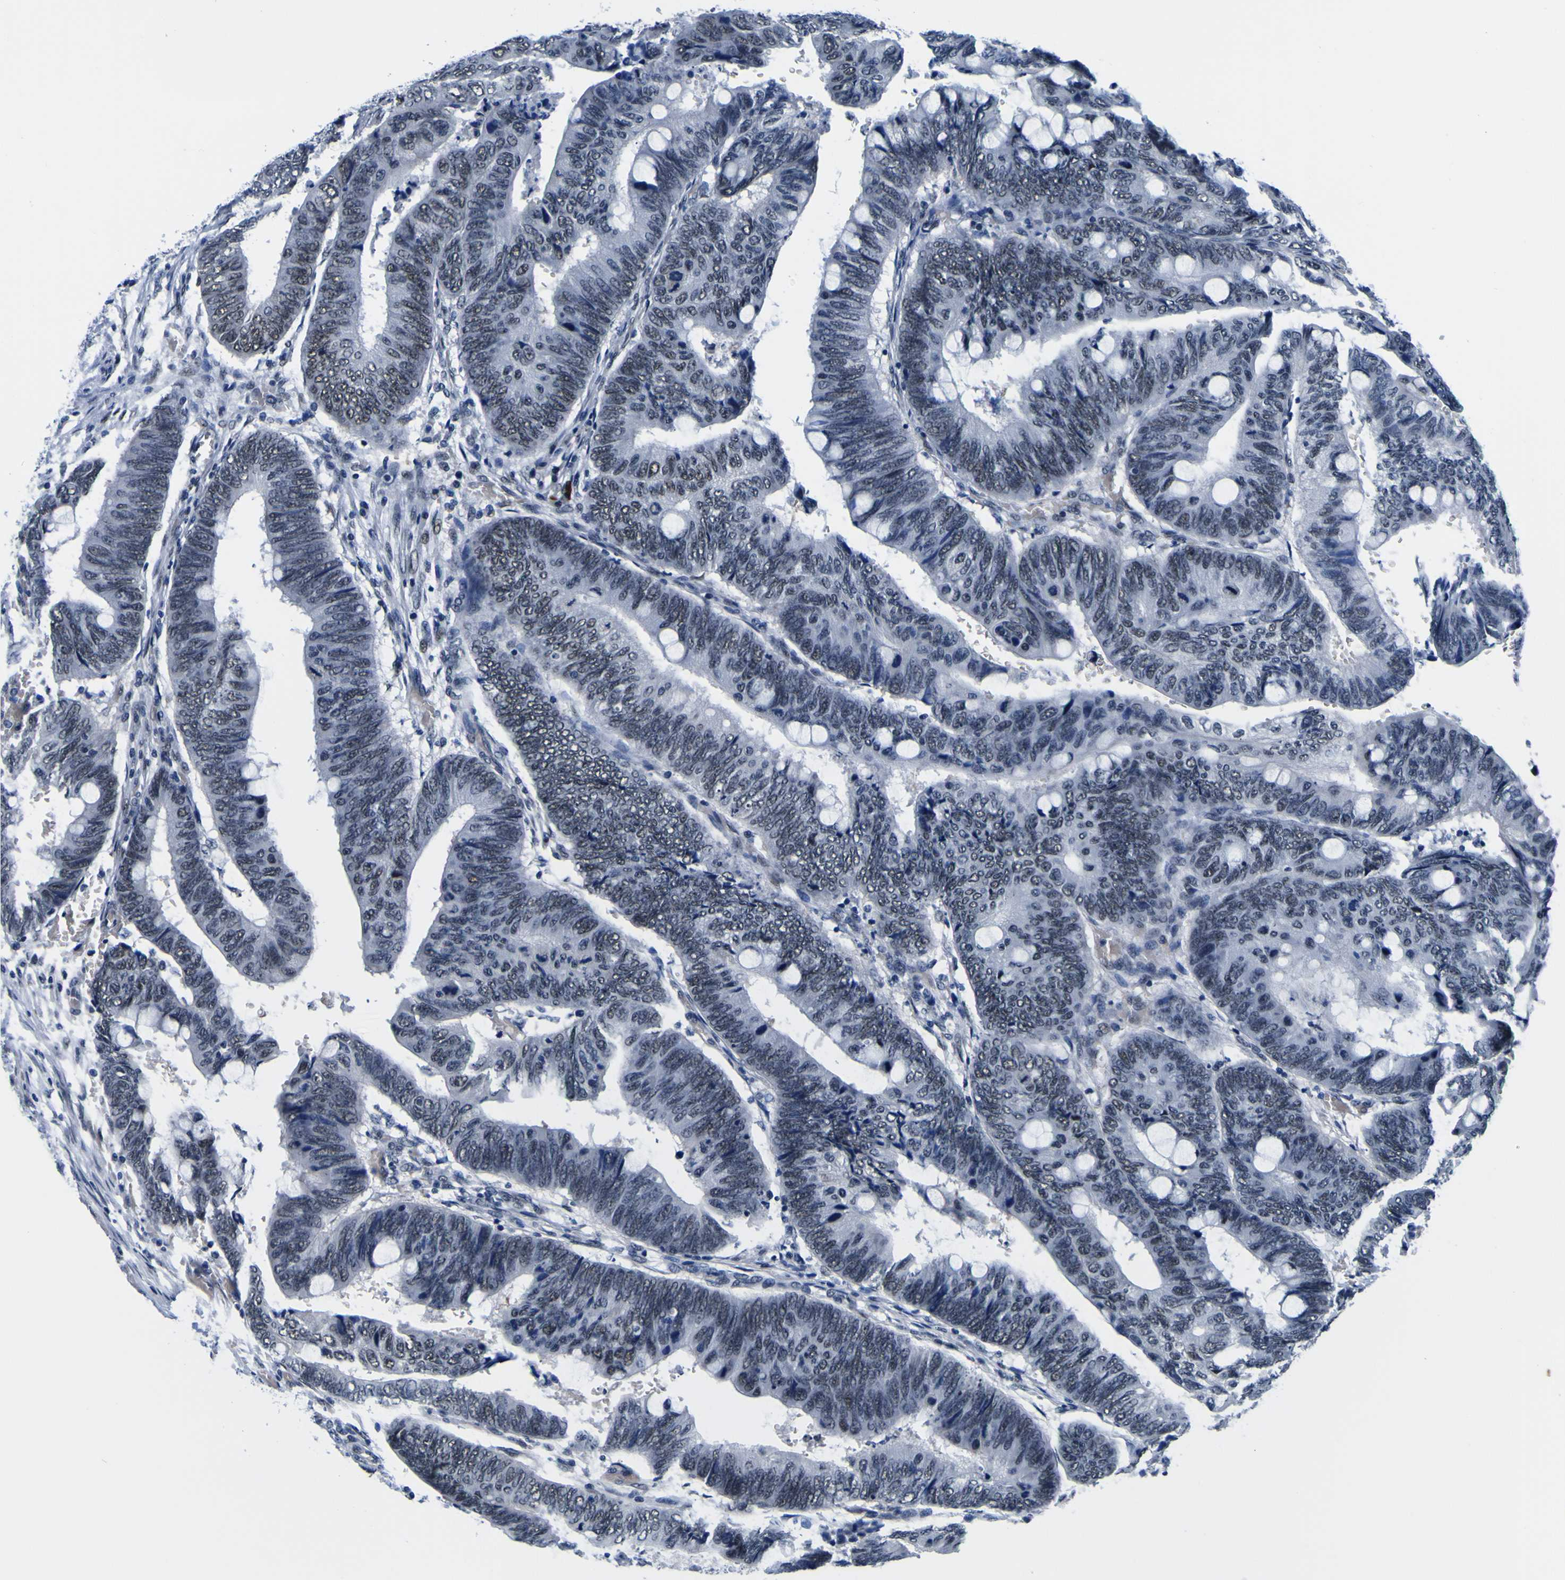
{"staining": {"intensity": "weak", "quantity": "<25%", "location": "nuclear"}, "tissue": "colorectal cancer", "cell_type": "Tumor cells", "image_type": "cancer", "snomed": [{"axis": "morphology", "description": "Normal tissue, NOS"}, {"axis": "morphology", "description": "Adenocarcinoma, NOS"}, {"axis": "topography", "description": "Rectum"}, {"axis": "topography", "description": "Peripheral nerve tissue"}], "caption": "Immunohistochemical staining of human colorectal adenocarcinoma displays no significant staining in tumor cells.", "gene": "CUL4B", "patient": {"sex": "male", "age": 92}}